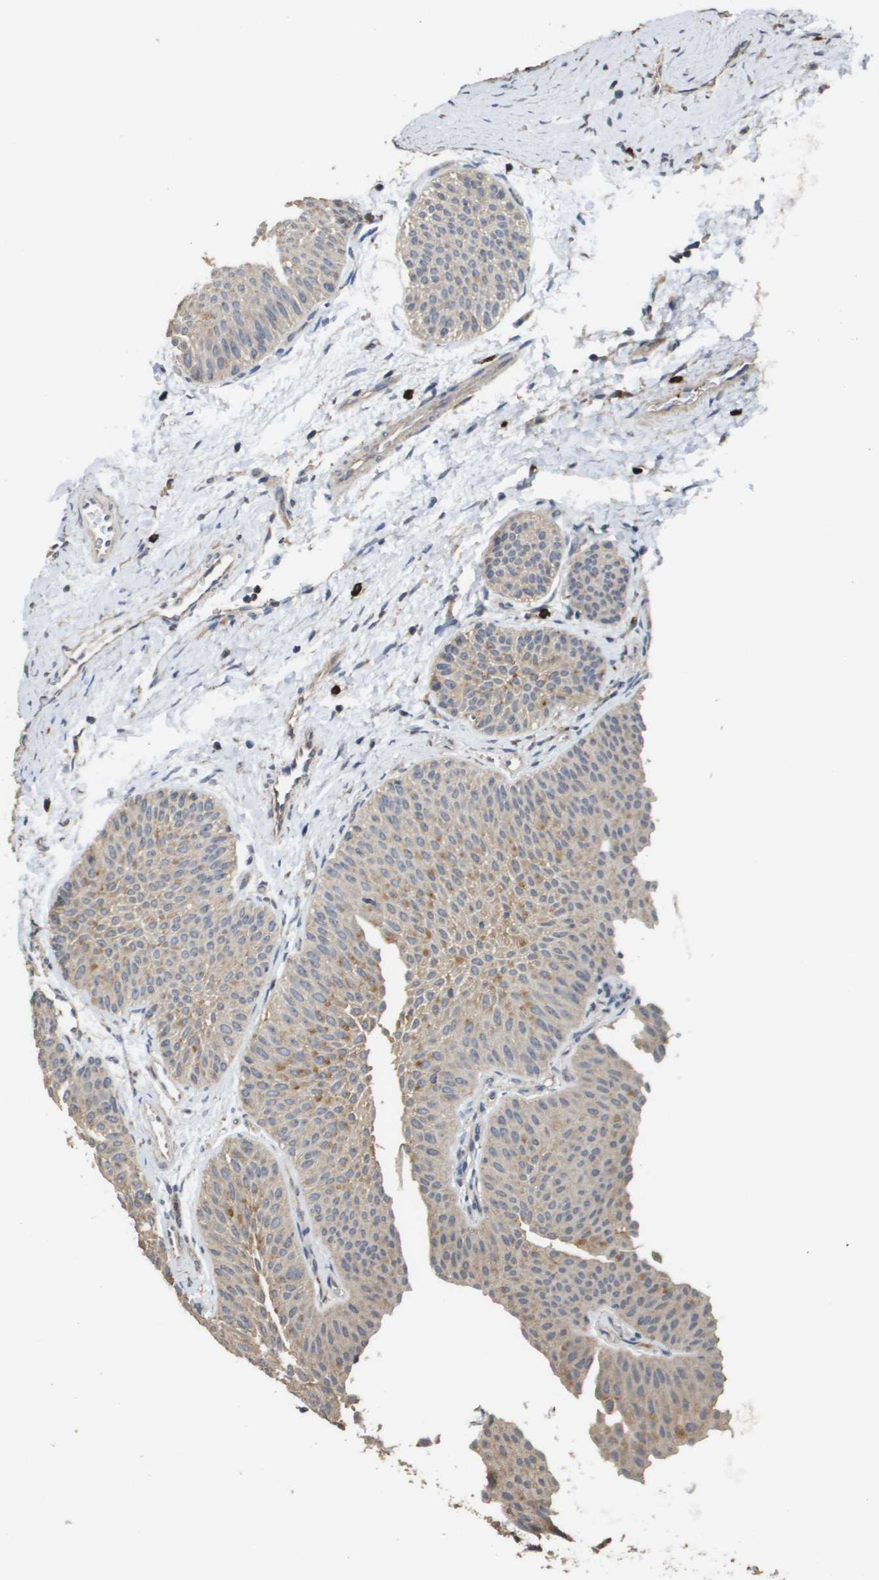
{"staining": {"intensity": "weak", "quantity": "<25%", "location": "cytoplasmic/membranous"}, "tissue": "urothelial cancer", "cell_type": "Tumor cells", "image_type": "cancer", "snomed": [{"axis": "morphology", "description": "Urothelial carcinoma, Low grade"}, {"axis": "topography", "description": "Urinary bladder"}], "caption": "This is an immunohistochemistry (IHC) photomicrograph of human low-grade urothelial carcinoma. There is no staining in tumor cells.", "gene": "RAB27B", "patient": {"sex": "female", "age": 60}}